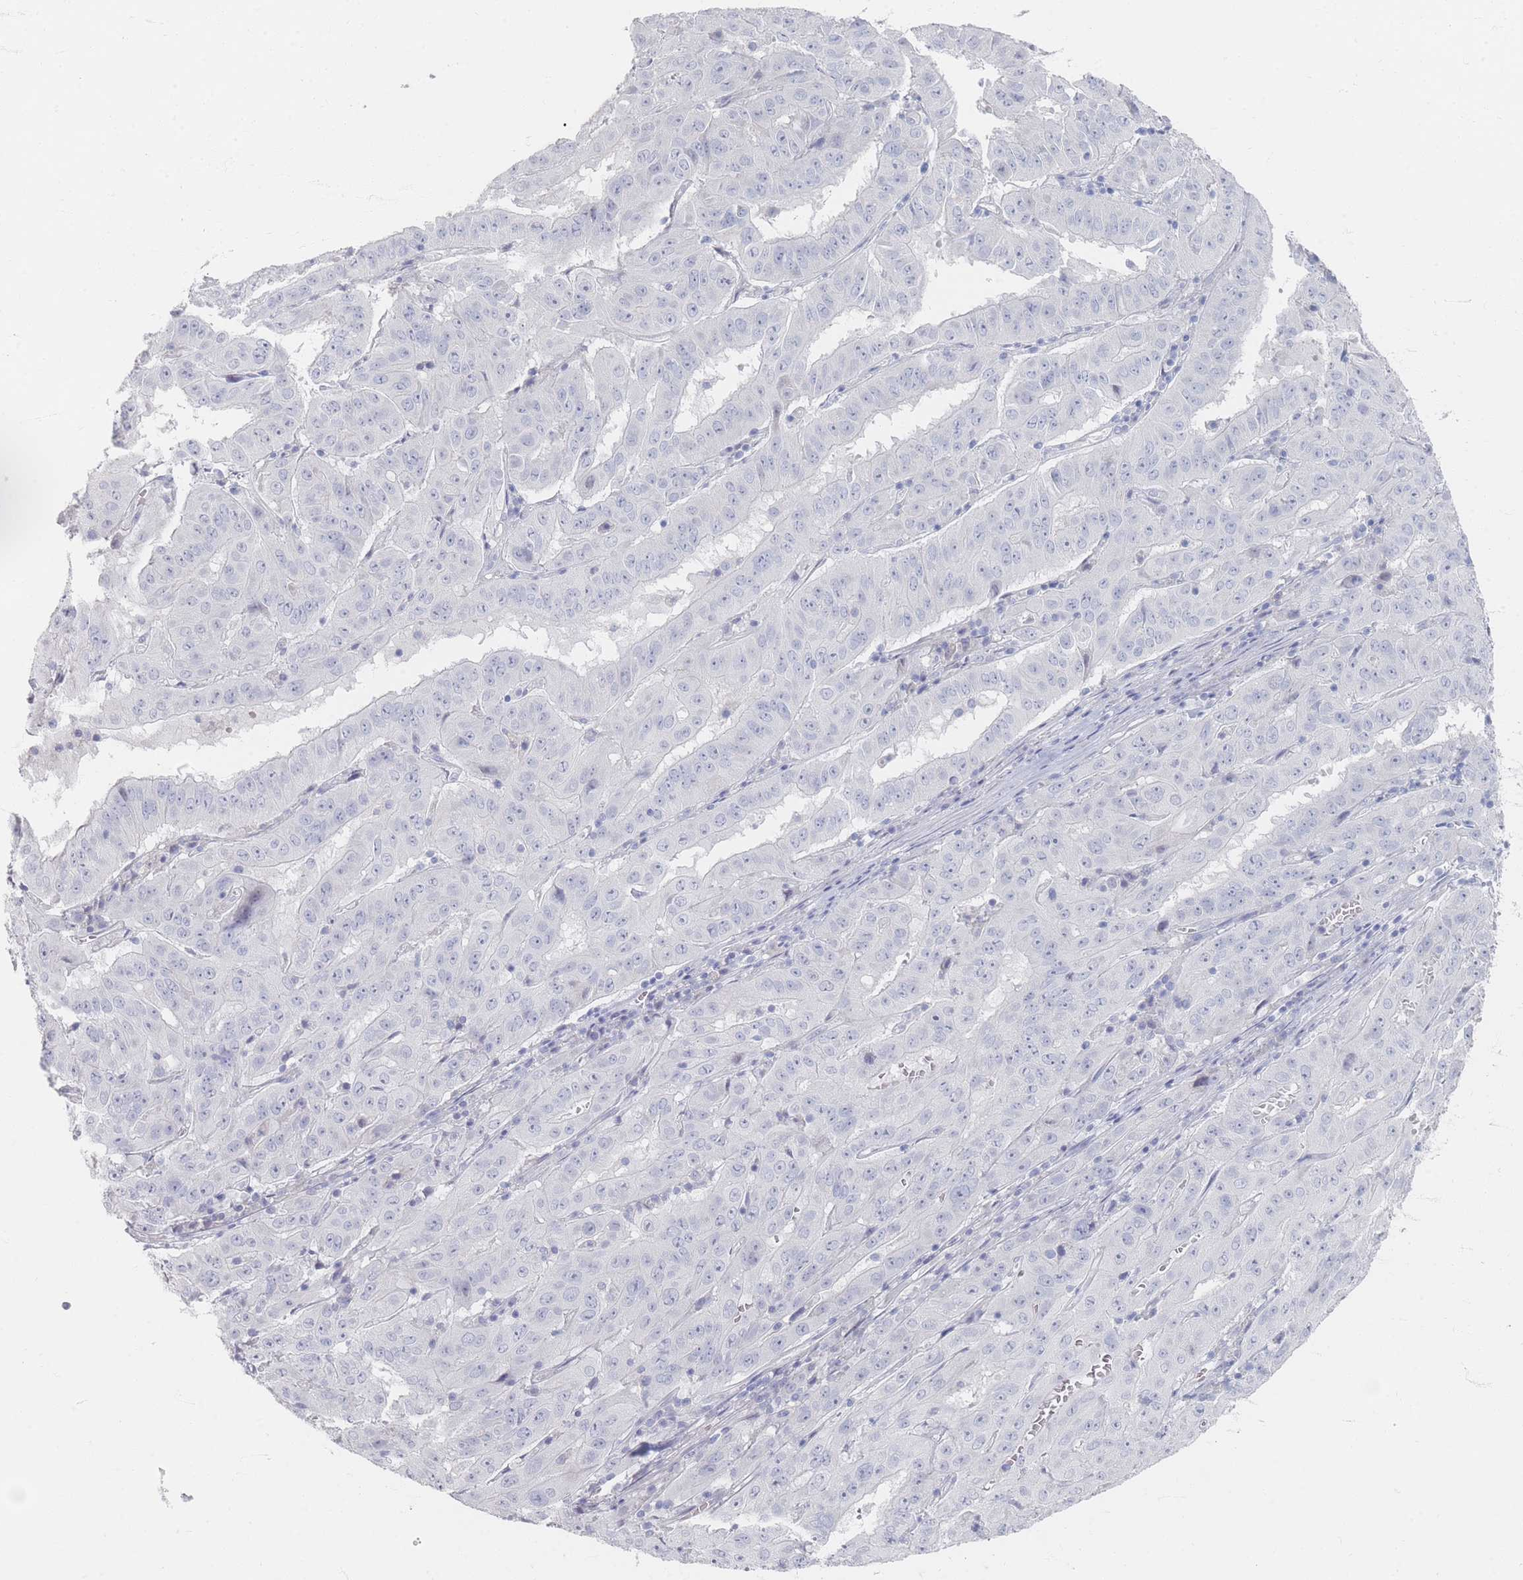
{"staining": {"intensity": "negative", "quantity": "none", "location": "none"}, "tissue": "pancreatic cancer", "cell_type": "Tumor cells", "image_type": "cancer", "snomed": [{"axis": "morphology", "description": "Adenocarcinoma, NOS"}, {"axis": "topography", "description": "Pancreas"}], "caption": "There is no significant staining in tumor cells of pancreatic cancer (adenocarcinoma).", "gene": "CD37", "patient": {"sex": "male", "age": 63}}